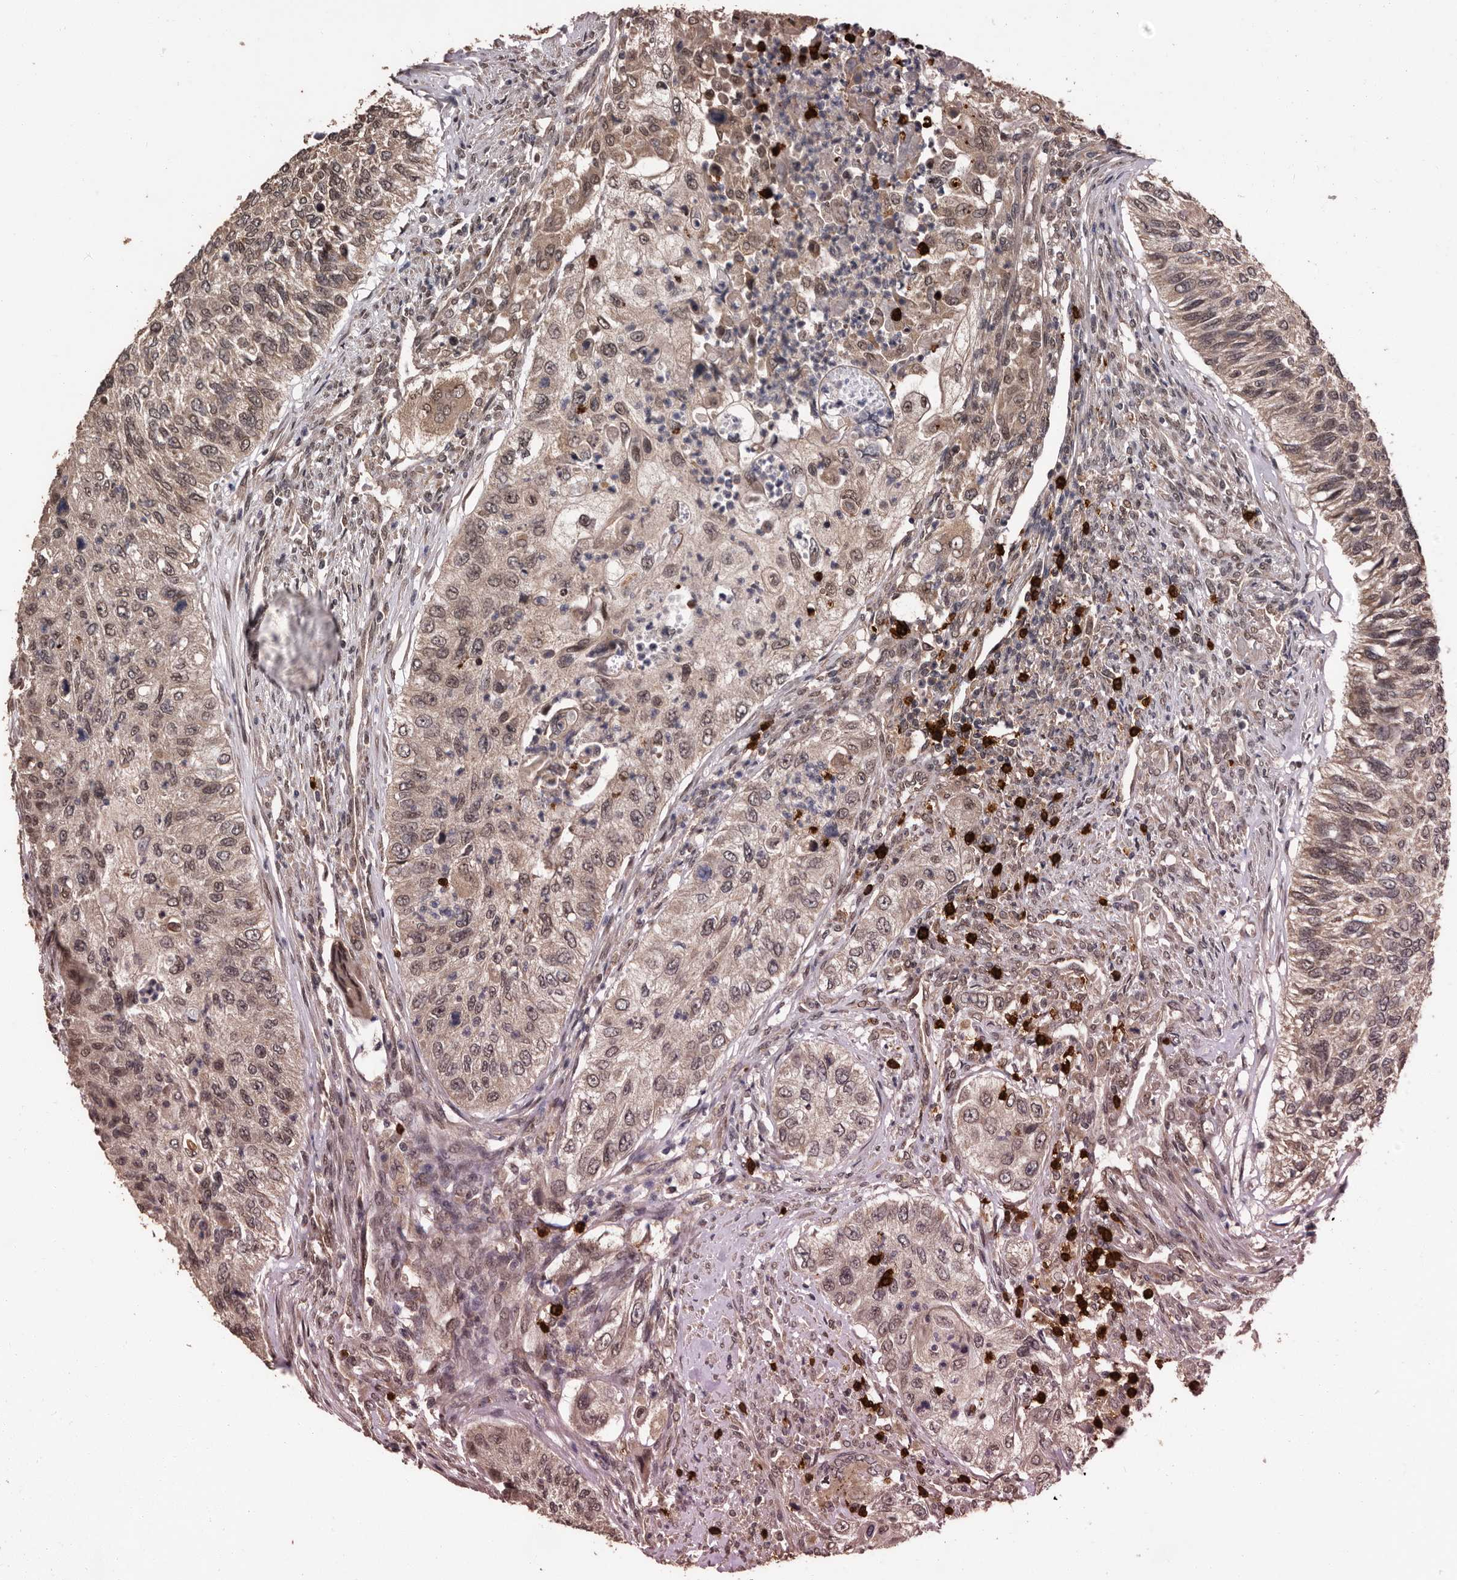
{"staining": {"intensity": "moderate", "quantity": "25%-75%", "location": "cytoplasmic/membranous,nuclear"}, "tissue": "urothelial cancer", "cell_type": "Tumor cells", "image_type": "cancer", "snomed": [{"axis": "morphology", "description": "Urothelial carcinoma, High grade"}, {"axis": "topography", "description": "Urinary bladder"}], "caption": "Human urothelial cancer stained for a protein (brown) demonstrates moderate cytoplasmic/membranous and nuclear positive expression in approximately 25%-75% of tumor cells.", "gene": "VPS37A", "patient": {"sex": "female", "age": 60}}